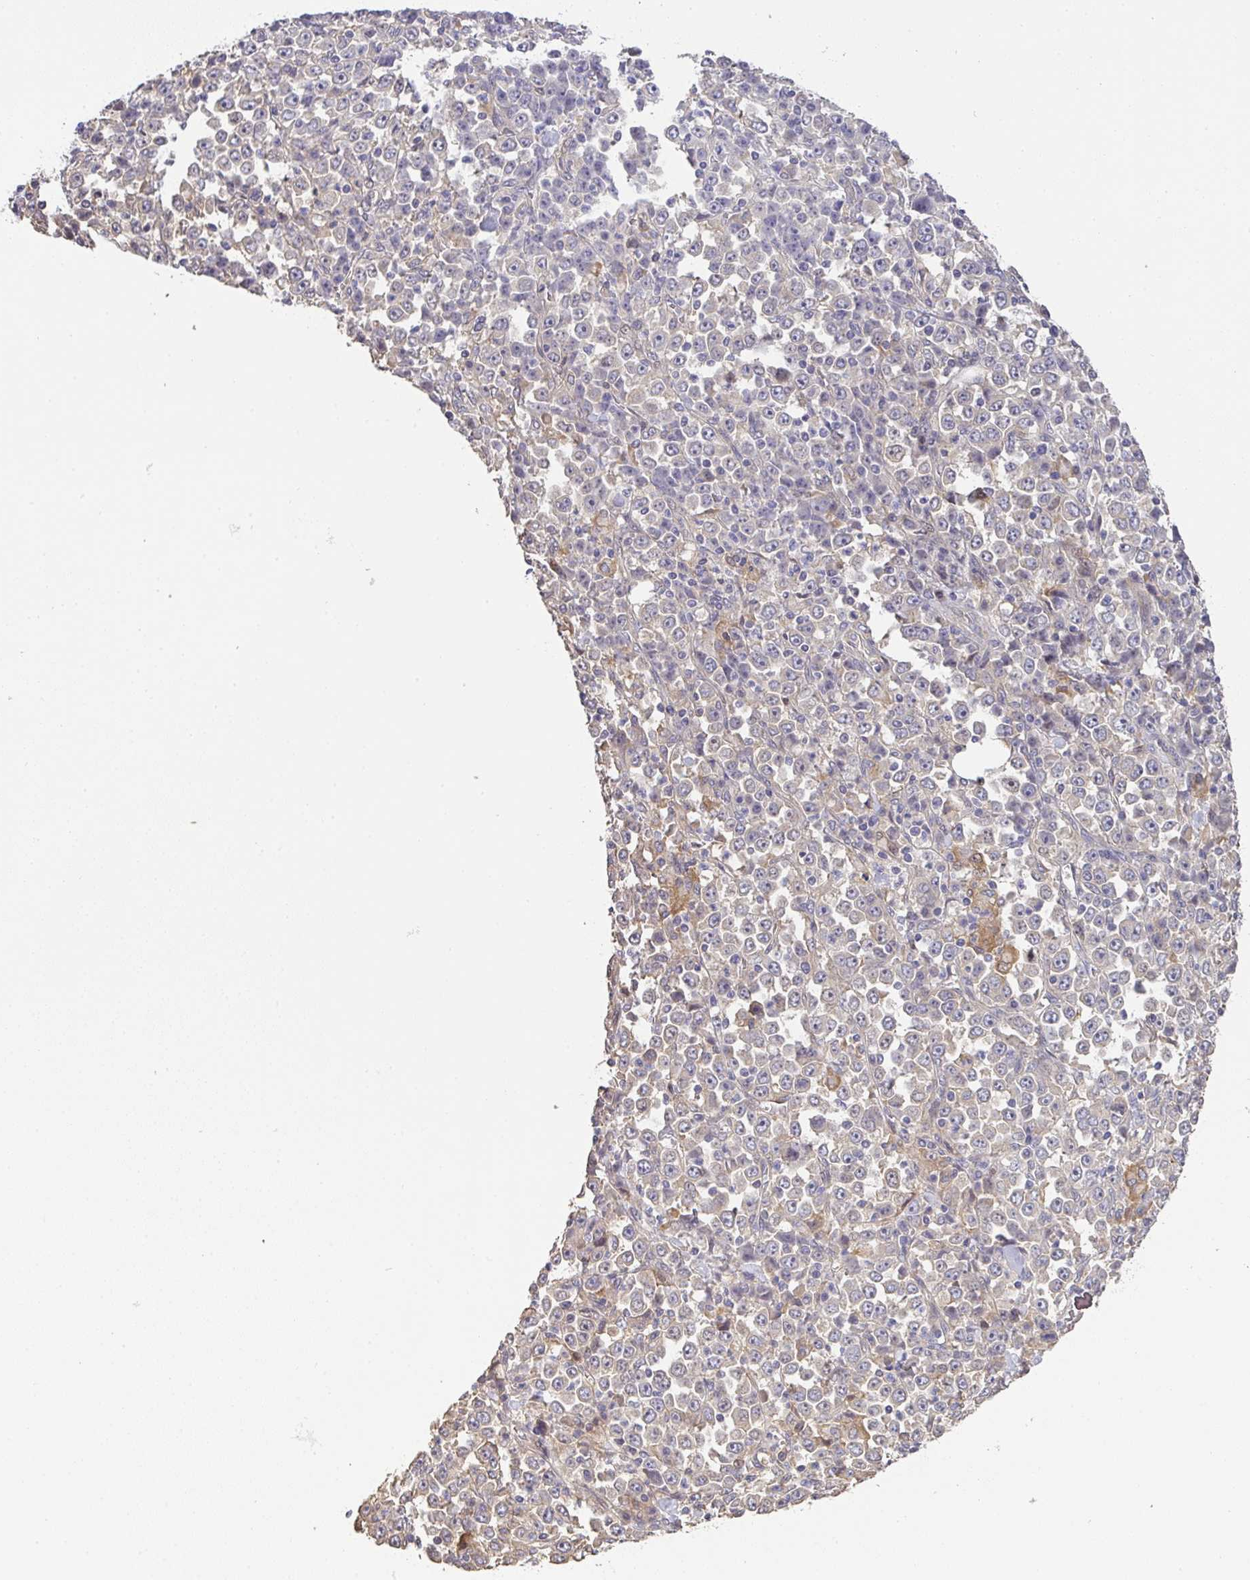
{"staining": {"intensity": "weak", "quantity": "<25%", "location": "cytoplasmic/membranous"}, "tissue": "stomach cancer", "cell_type": "Tumor cells", "image_type": "cancer", "snomed": [{"axis": "morphology", "description": "Normal tissue, NOS"}, {"axis": "morphology", "description": "Adenocarcinoma, NOS"}, {"axis": "topography", "description": "Stomach, upper"}, {"axis": "topography", "description": "Stomach"}], "caption": "A photomicrograph of adenocarcinoma (stomach) stained for a protein shows no brown staining in tumor cells. (Brightfield microscopy of DAB immunohistochemistry at high magnification).", "gene": "EEF1AKMT1", "patient": {"sex": "male", "age": 59}}